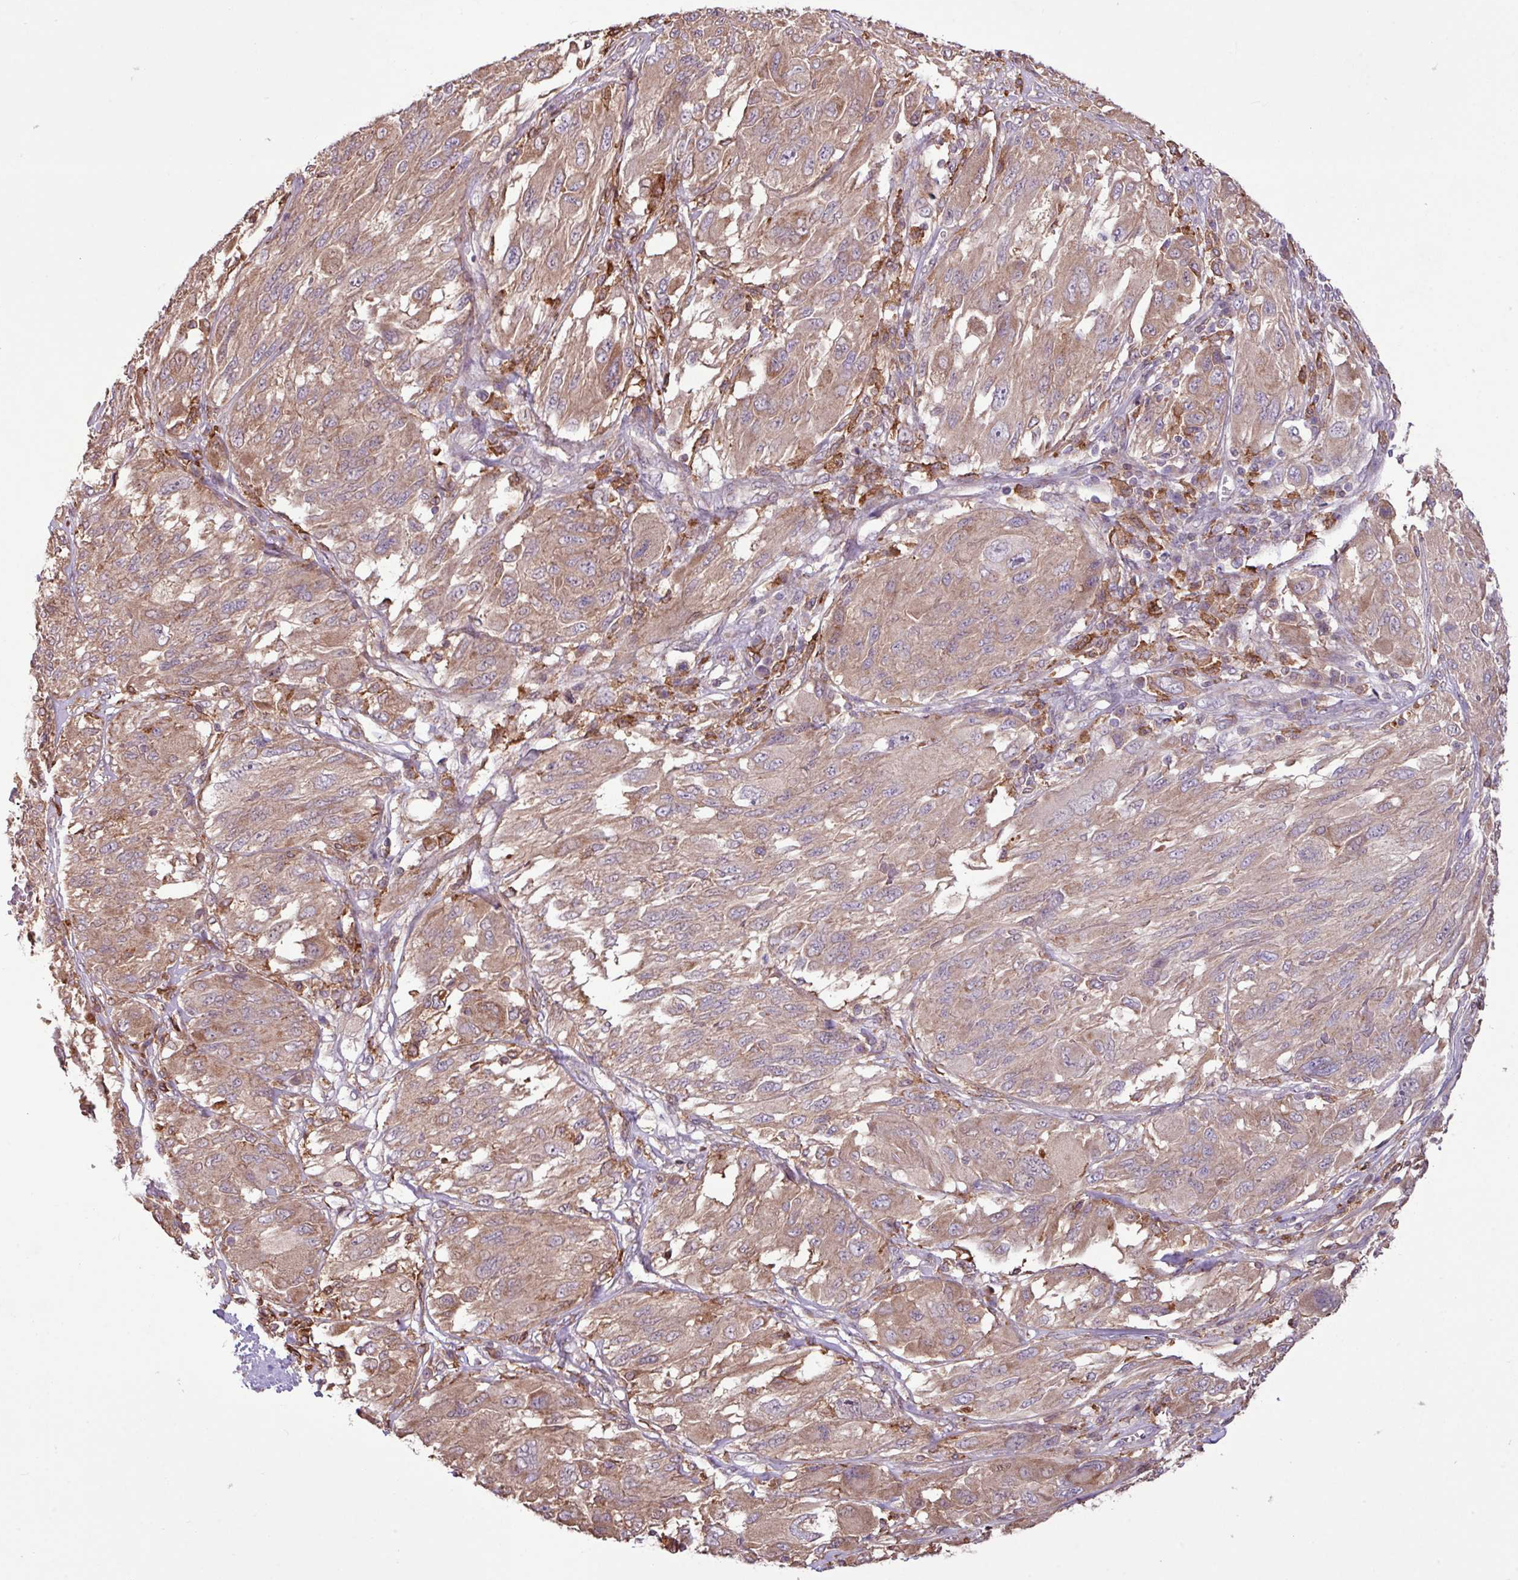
{"staining": {"intensity": "moderate", "quantity": ">75%", "location": "cytoplasmic/membranous"}, "tissue": "melanoma", "cell_type": "Tumor cells", "image_type": "cancer", "snomed": [{"axis": "morphology", "description": "Malignant melanoma, NOS"}, {"axis": "topography", "description": "Skin"}], "caption": "Immunohistochemical staining of melanoma reveals moderate cytoplasmic/membranous protein expression in about >75% of tumor cells.", "gene": "ARHGEF25", "patient": {"sex": "female", "age": 91}}